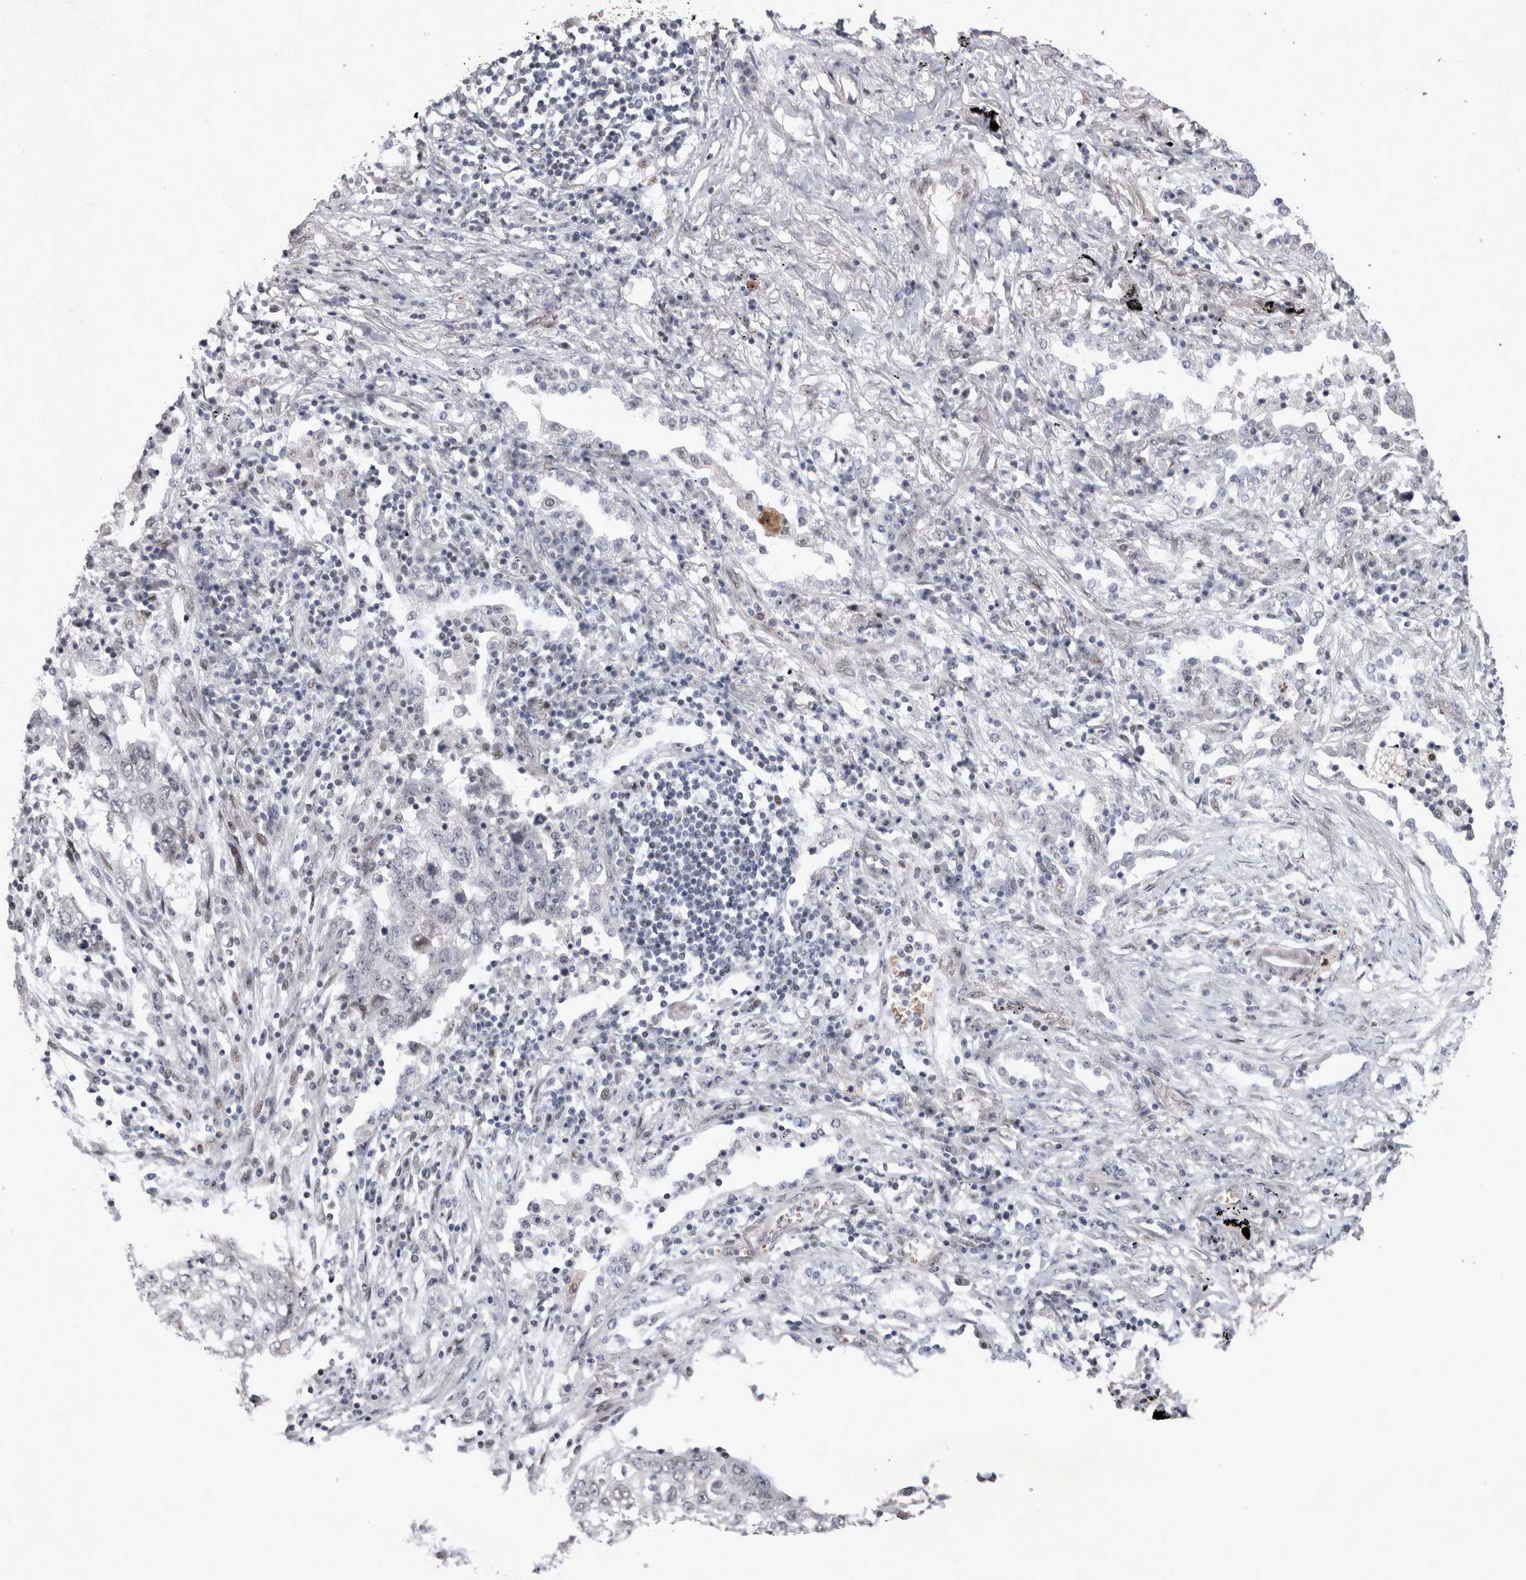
{"staining": {"intensity": "negative", "quantity": "none", "location": "none"}, "tissue": "lung cancer", "cell_type": "Tumor cells", "image_type": "cancer", "snomed": [{"axis": "morphology", "description": "Squamous cell carcinoma, NOS"}, {"axis": "topography", "description": "Lung"}], "caption": "A high-resolution micrograph shows immunohistochemistry (IHC) staining of lung cancer, which exhibits no significant expression in tumor cells.", "gene": "IFI44", "patient": {"sex": "female", "age": 63}}